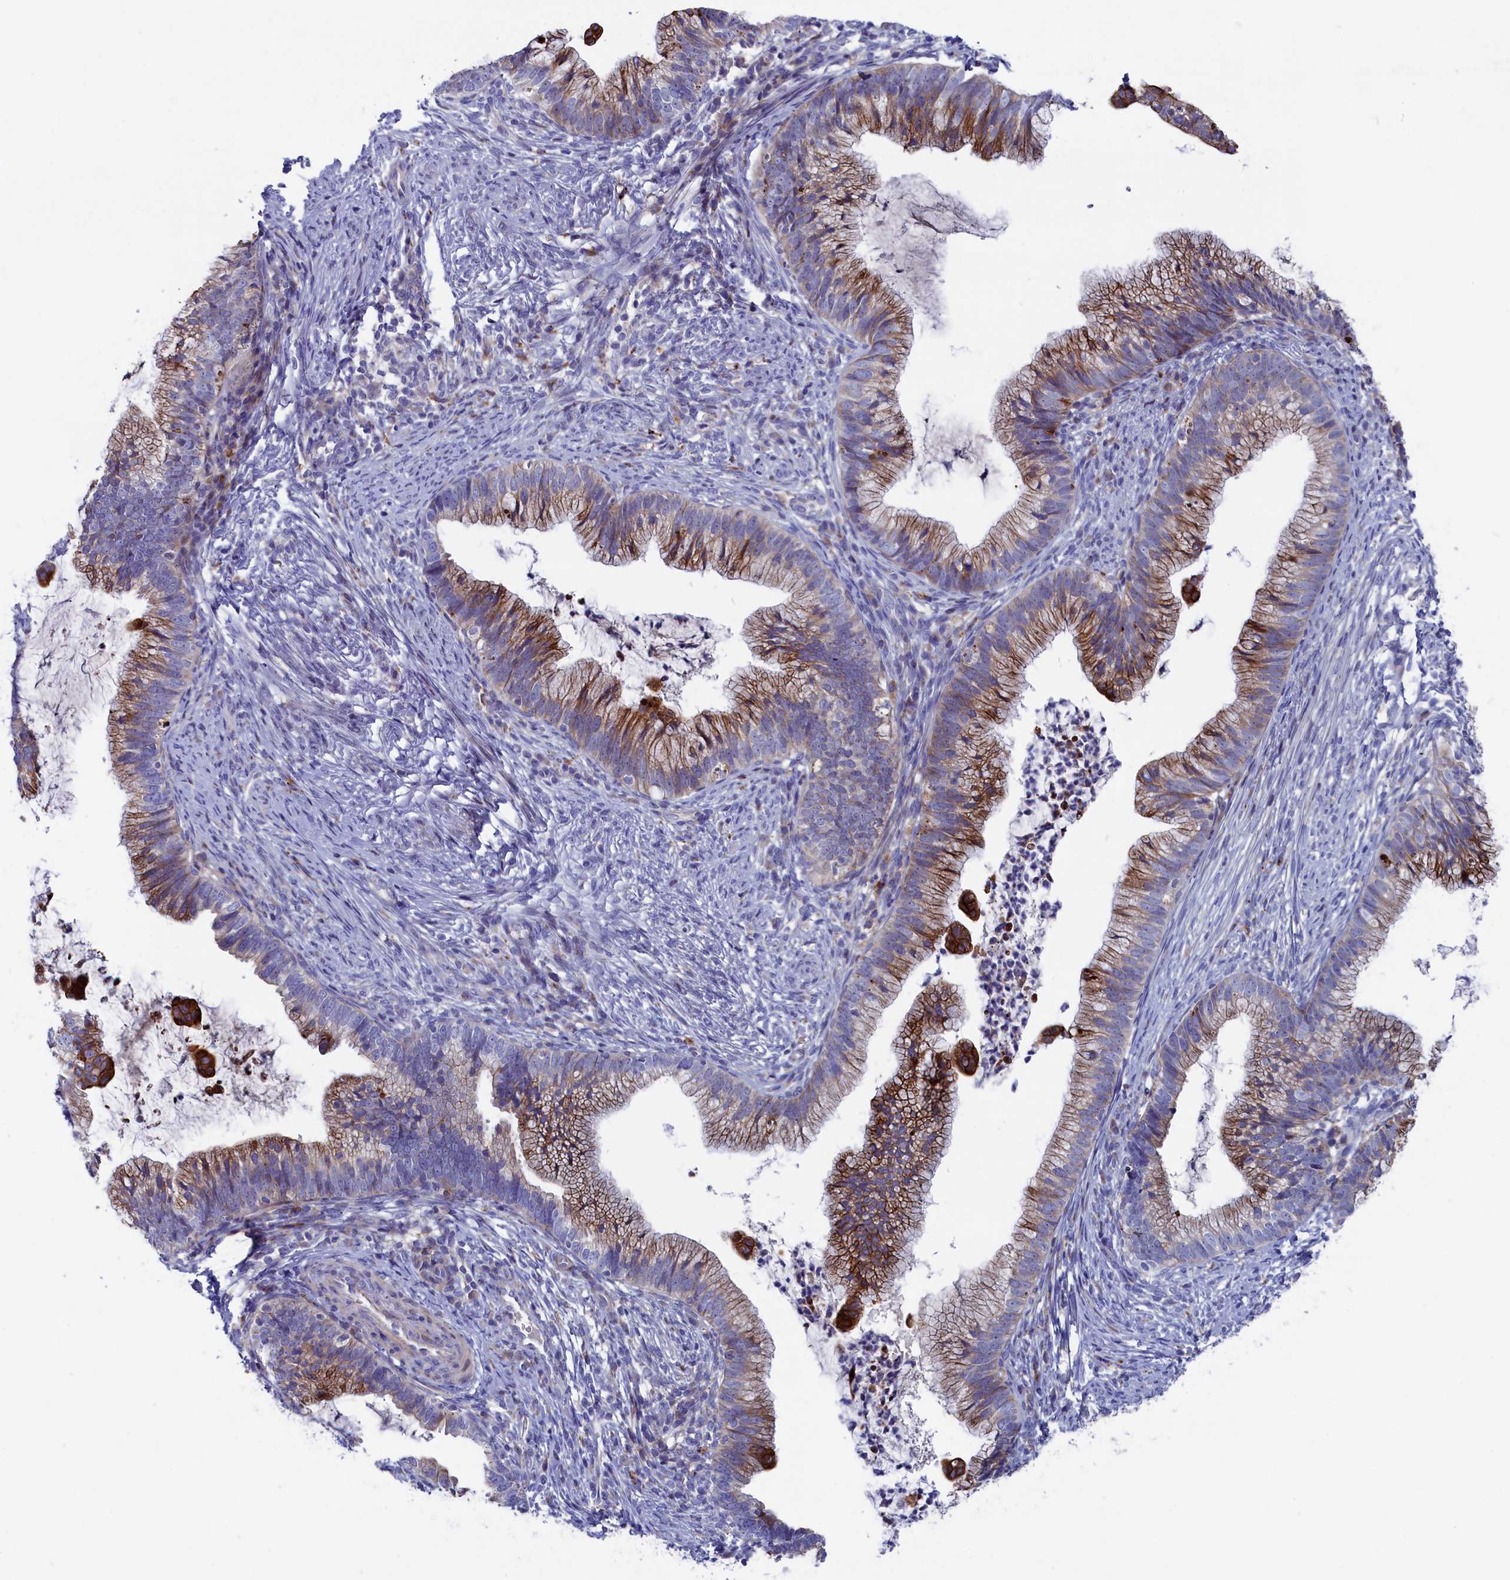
{"staining": {"intensity": "moderate", "quantity": ">75%", "location": "cytoplasmic/membranous"}, "tissue": "cervical cancer", "cell_type": "Tumor cells", "image_type": "cancer", "snomed": [{"axis": "morphology", "description": "Adenocarcinoma, NOS"}, {"axis": "topography", "description": "Cervix"}], "caption": "Tumor cells reveal medium levels of moderate cytoplasmic/membranous positivity in about >75% of cells in cervical cancer. Using DAB (3,3'-diaminobenzidine) (brown) and hematoxylin (blue) stains, captured at high magnification using brightfield microscopy.", "gene": "NUDT7", "patient": {"sex": "female", "age": 36}}